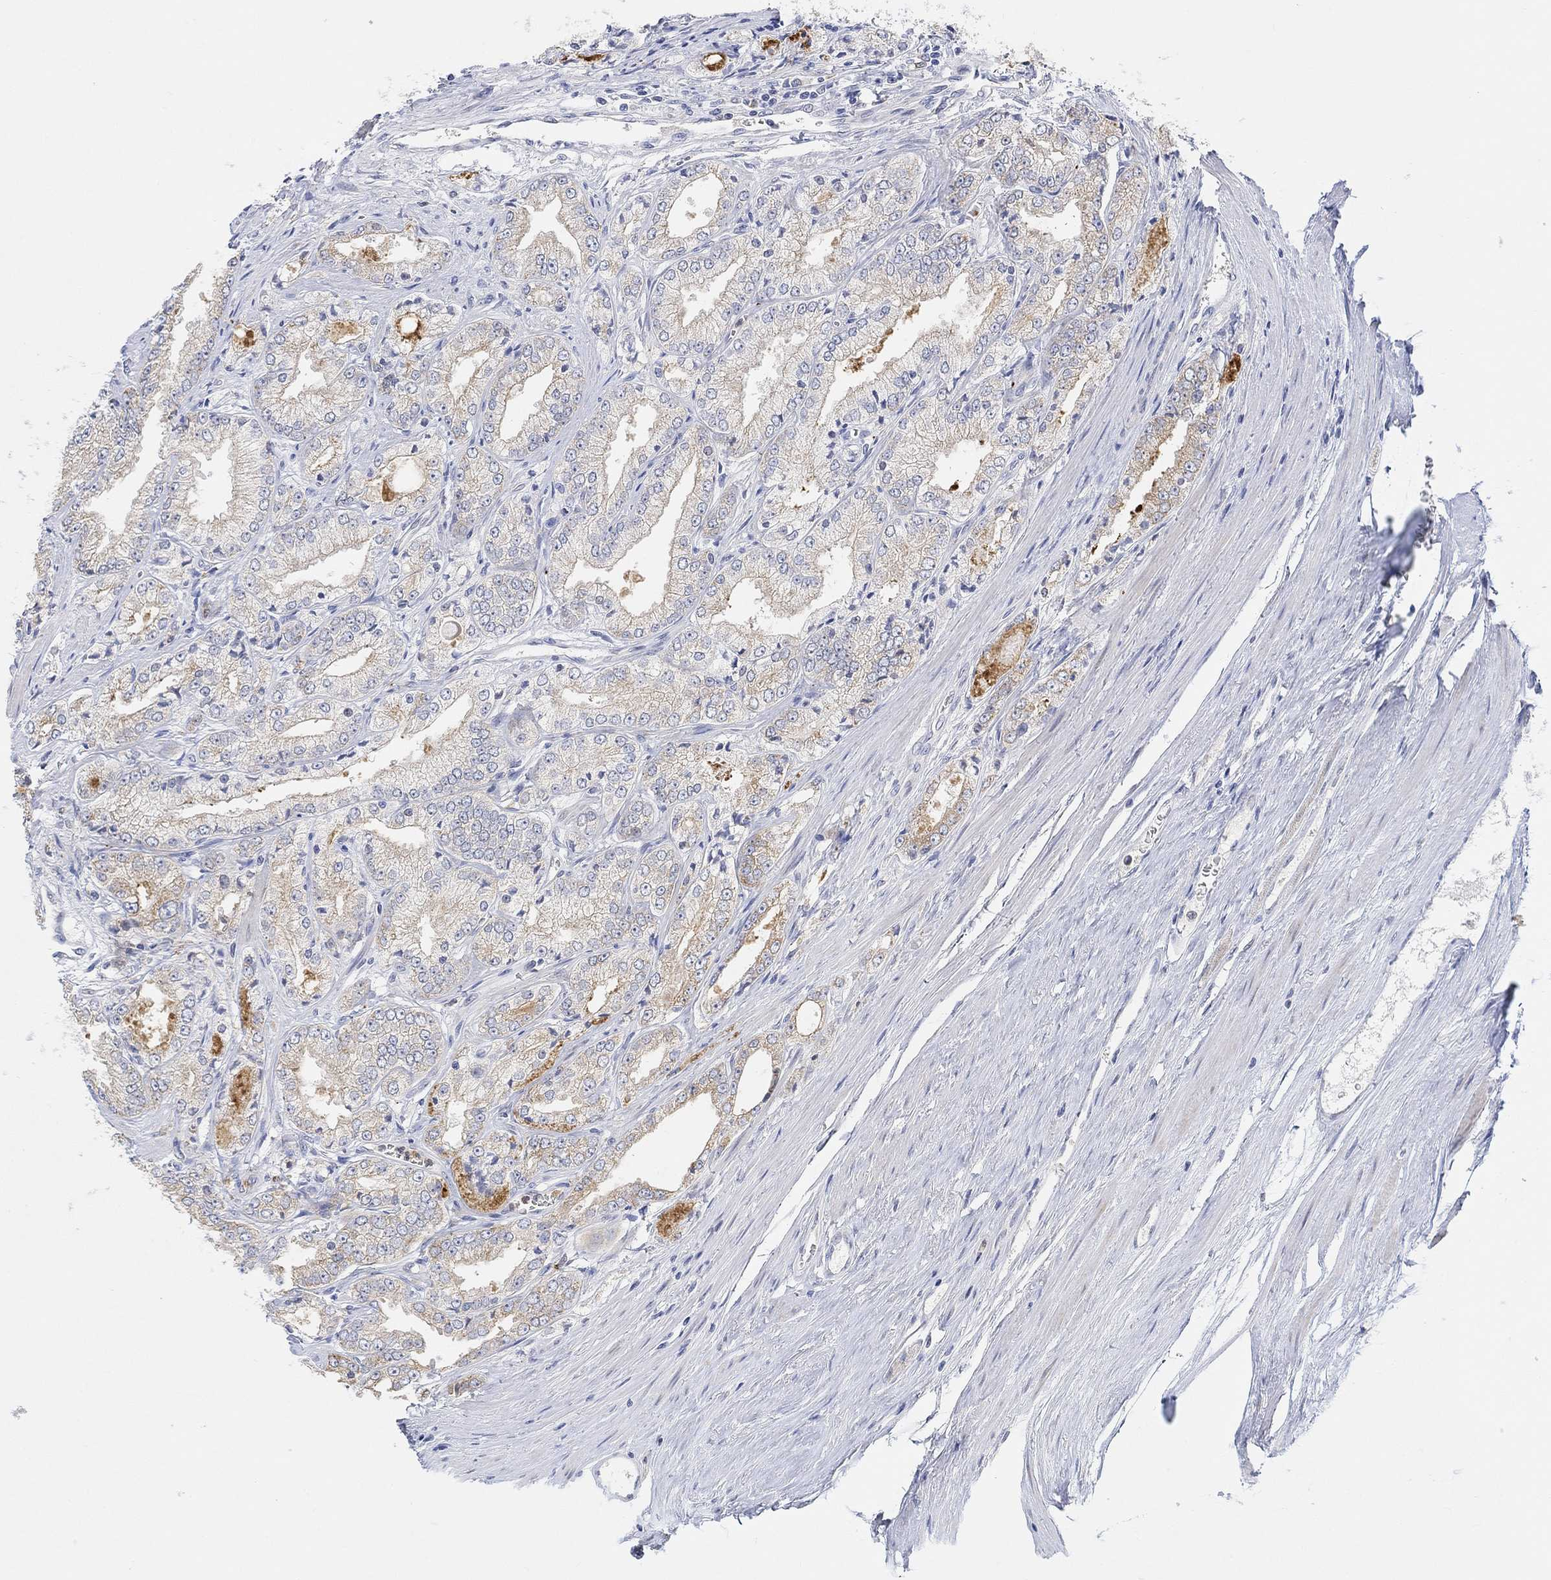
{"staining": {"intensity": "negative", "quantity": "none", "location": "none"}, "tissue": "prostate cancer", "cell_type": "Tumor cells", "image_type": "cancer", "snomed": [{"axis": "morphology", "description": "Adenocarcinoma, NOS"}, {"axis": "morphology", "description": "Adenocarcinoma, High grade"}, {"axis": "topography", "description": "Prostate"}], "caption": "Immunohistochemistry (IHC) histopathology image of adenocarcinoma (high-grade) (prostate) stained for a protein (brown), which shows no staining in tumor cells.", "gene": "ACSL1", "patient": {"sex": "male", "age": 70}}